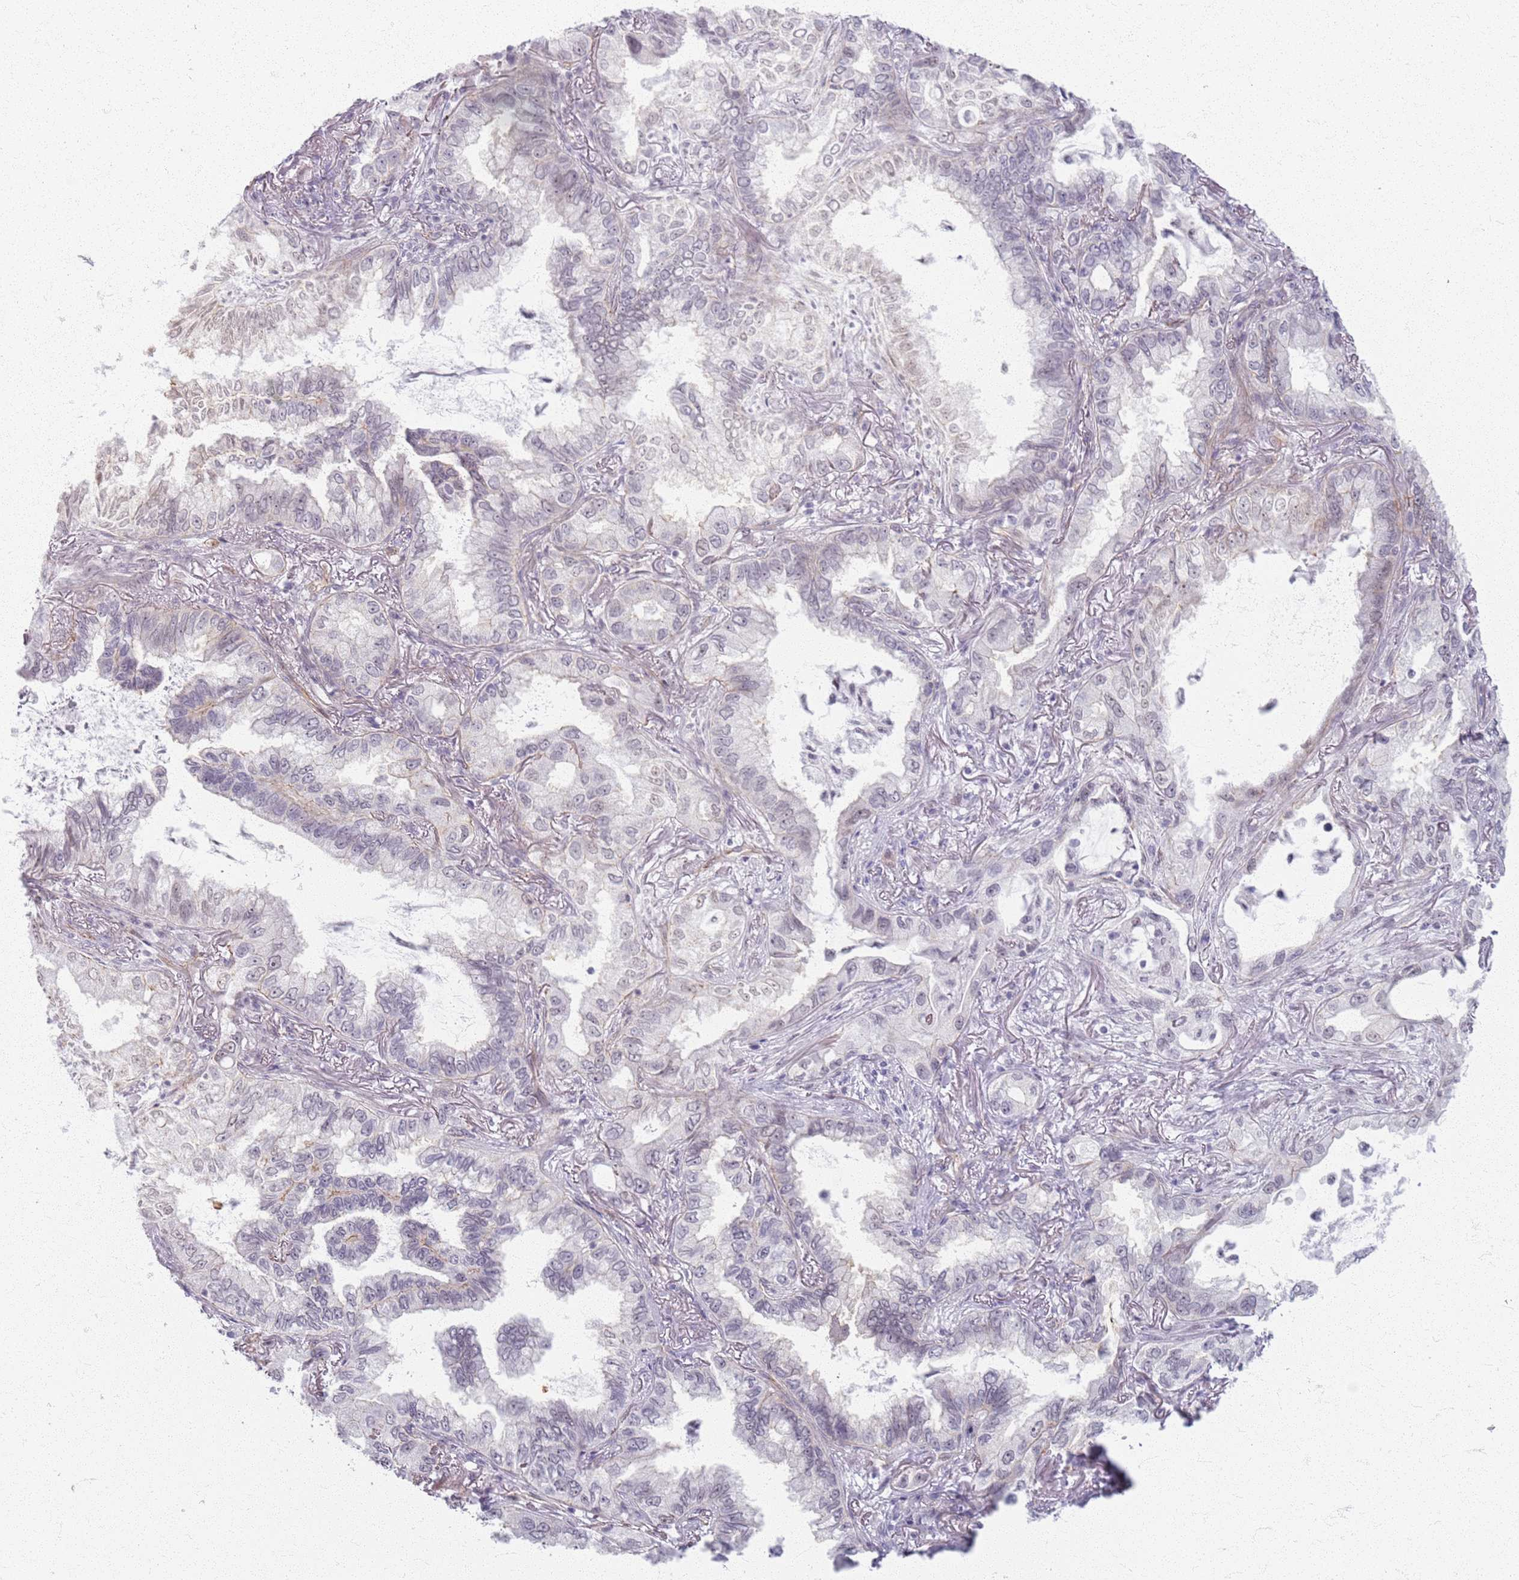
{"staining": {"intensity": "negative", "quantity": "none", "location": "none"}, "tissue": "lung cancer", "cell_type": "Tumor cells", "image_type": "cancer", "snomed": [{"axis": "morphology", "description": "Adenocarcinoma, NOS"}, {"axis": "topography", "description": "Lung"}], "caption": "Human lung cancer (adenocarcinoma) stained for a protein using IHC shows no expression in tumor cells.", "gene": "KCNA5", "patient": {"sex": "female", "age": 69}}